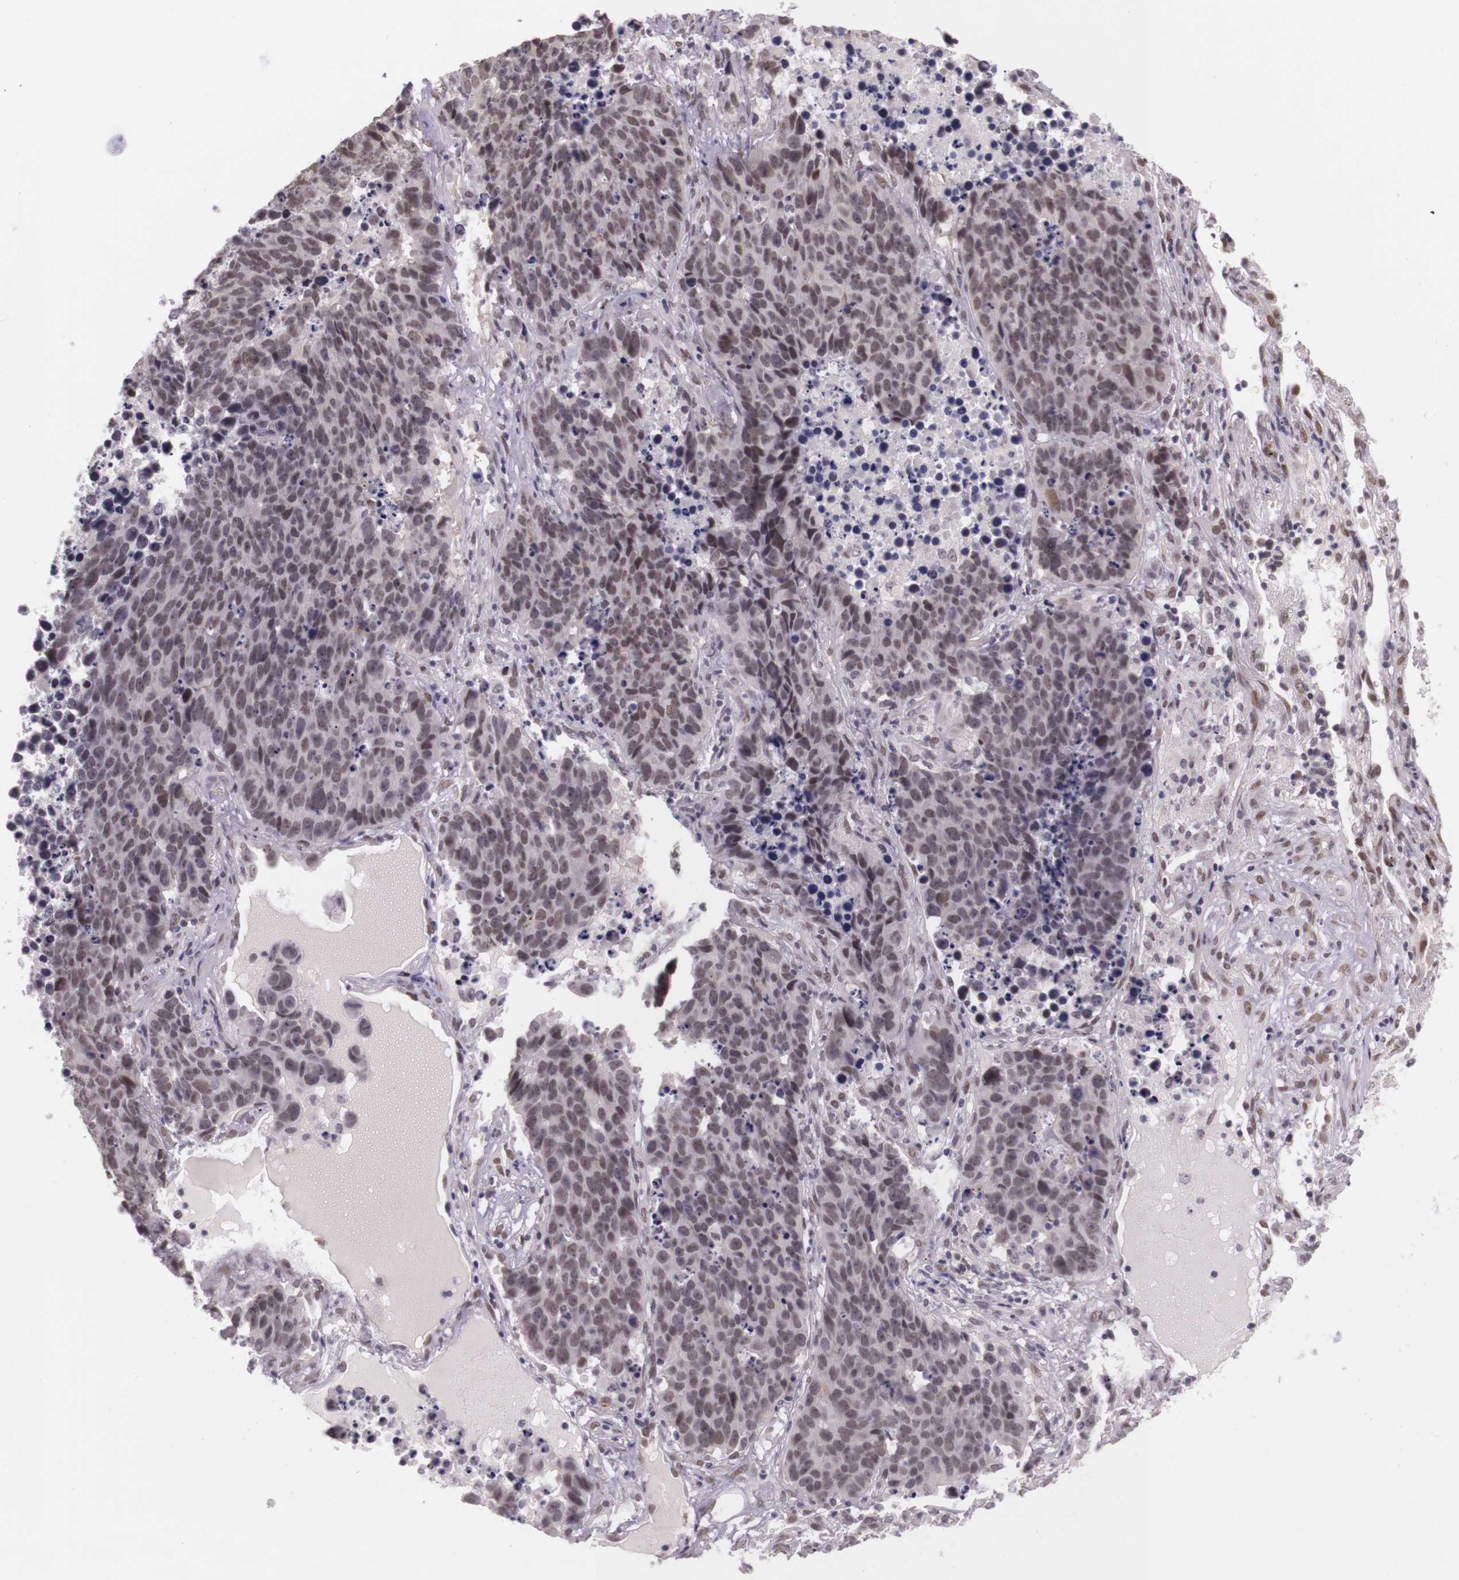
{"staining": {"intensity": "weak", "quantity": "25%-75%", "location": "nuclear"}, "tissue": "lung cancer", "cell_type": "Tumor cells", "image_type": "cancer", "snomed": [{"axis": "morphology", "description": "Carcinoid, malignant, NOS"}, {"axis": "topography", "description": "Lung"}], "caption": "Lung carcinoid (malignant) stained with a protein marker reveals weak staining in tumor cells.", "gene": "WDR13", "patient": {"sex": "male", "age": 60}}